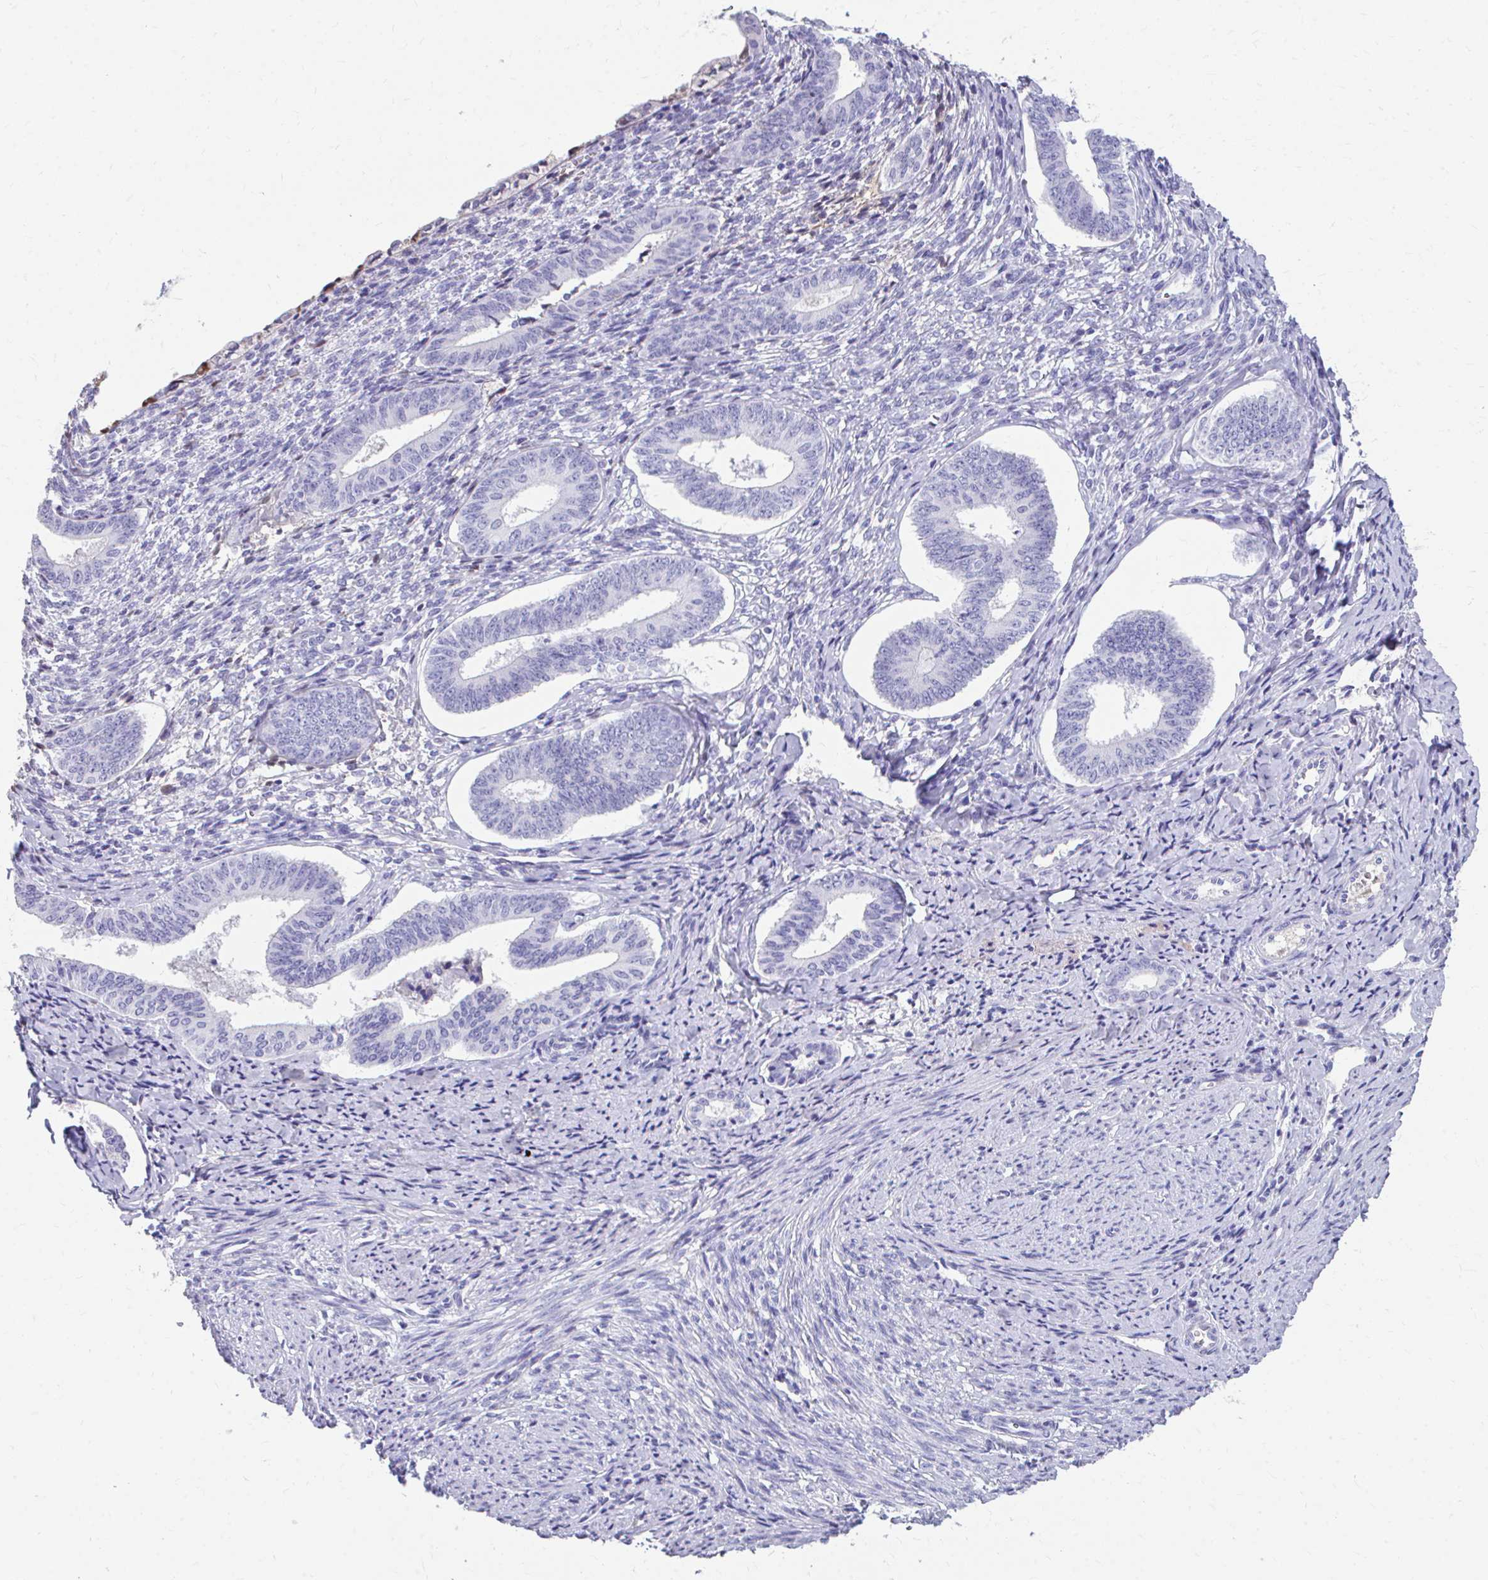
{"staining": {"intensity": "negative", "quantity": "none", "location": "none"}, "tissue": "cervical cancer", "cell_type": "Tumor cells", "image_type": "cancer", "snomed": [{"axis": "morphology", "description": "Squamous cell carcinoma, NOS"}, {"axis": "topography", "description": "Cervix"}], "caption": "Tumor cells show no significant expression in squamous cell carcinoma (cervical).", "gene": "CFH", "patient": {"sex": "female", "age": 59}}